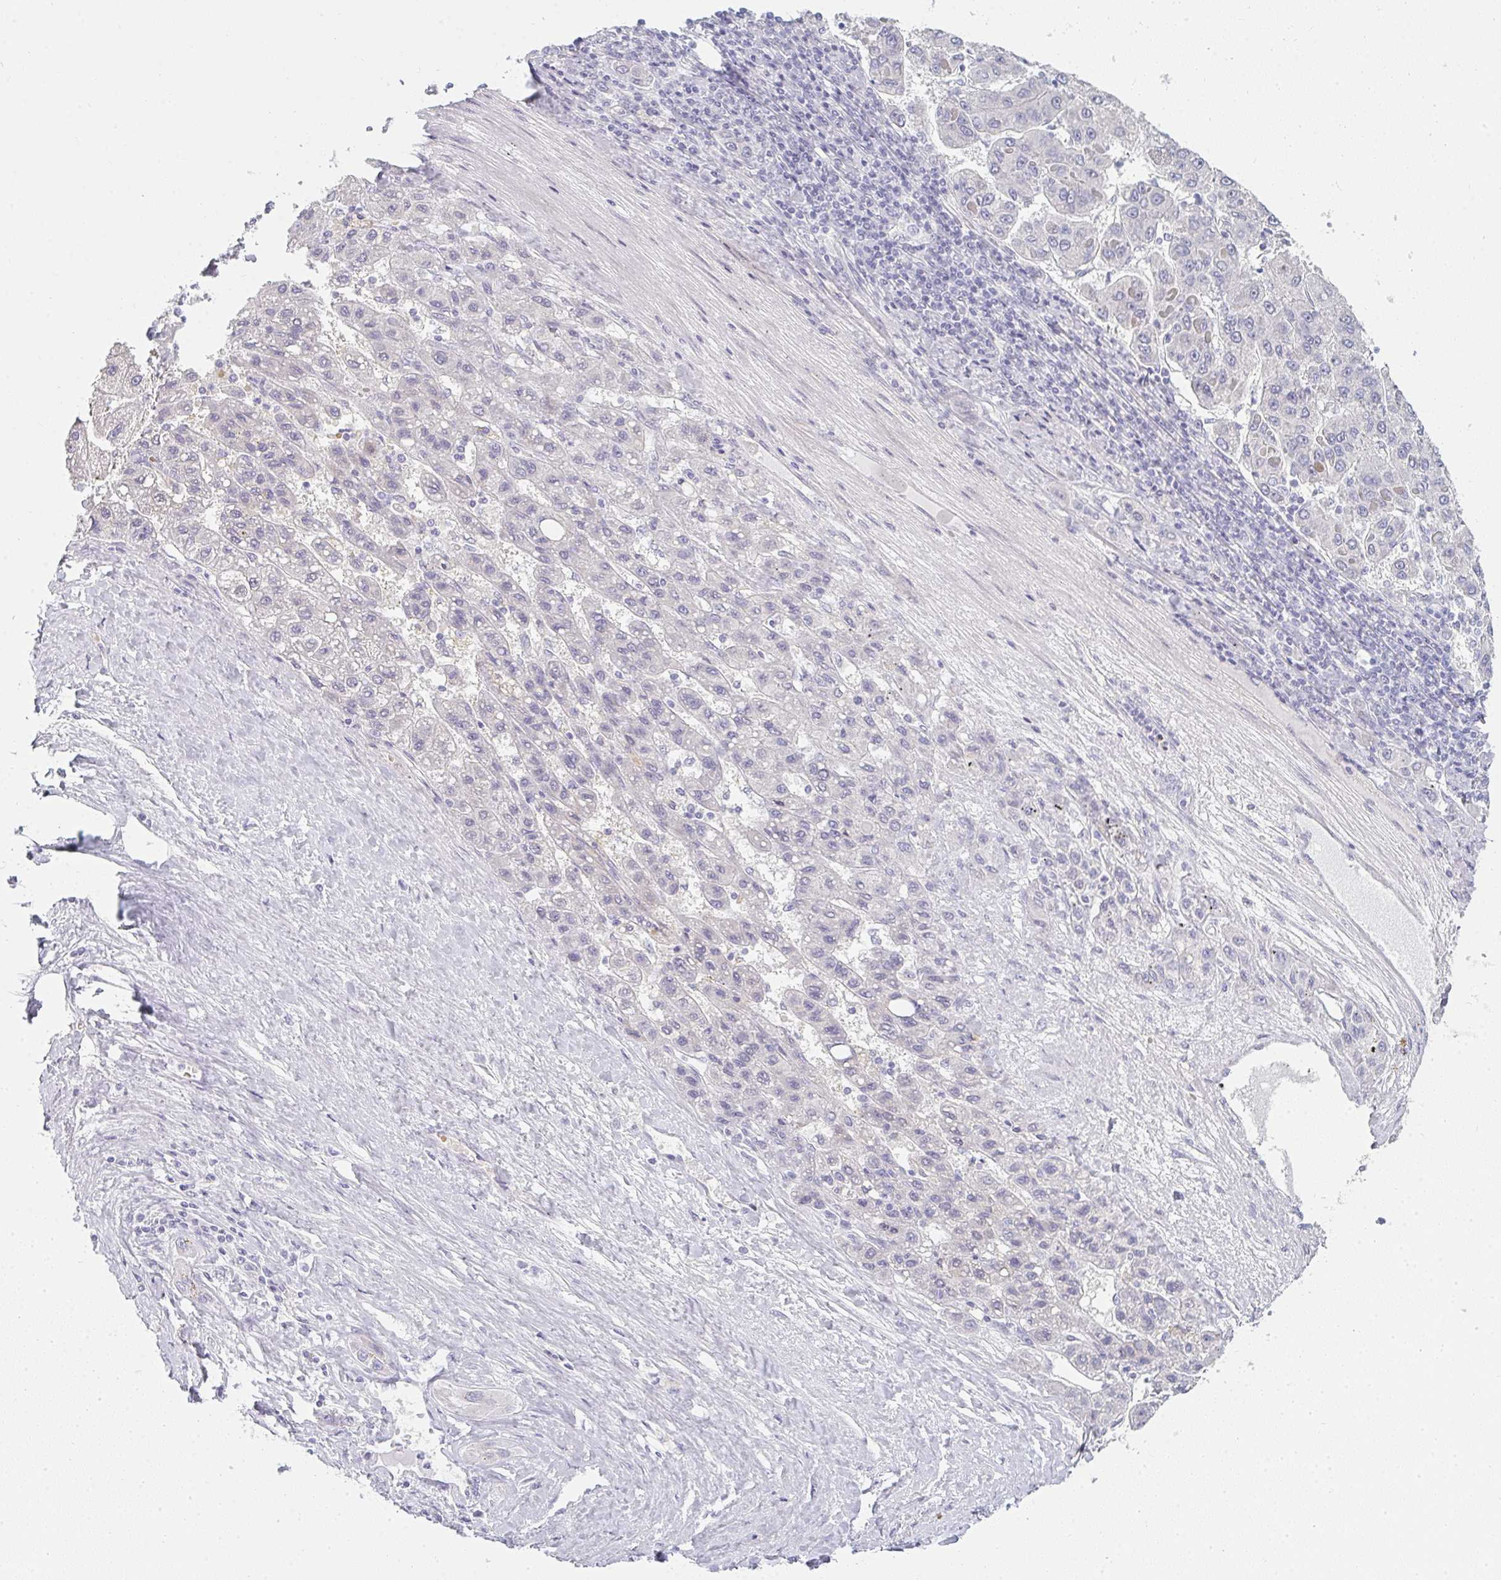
{"staining": {"intensity": "negative", "quantity": "none", "location": "none"}, "tissue": "liver cancer", "cell_type": "Tumor cells", "image_type": "cancer", "snomed": [{"axis": "morphology", "description": "Carcinoma, Hepatocellular, NOS"}, {"axis": "topography", "description": "Liver"}], "caption": "Human liver cancer (hepatocellular carcinoma) stained for a protein using immunohistochemistry demonstrates no staining in tumor cells.", "gene": "NEU2", "patient": {"sex": "female", "age": 82}}